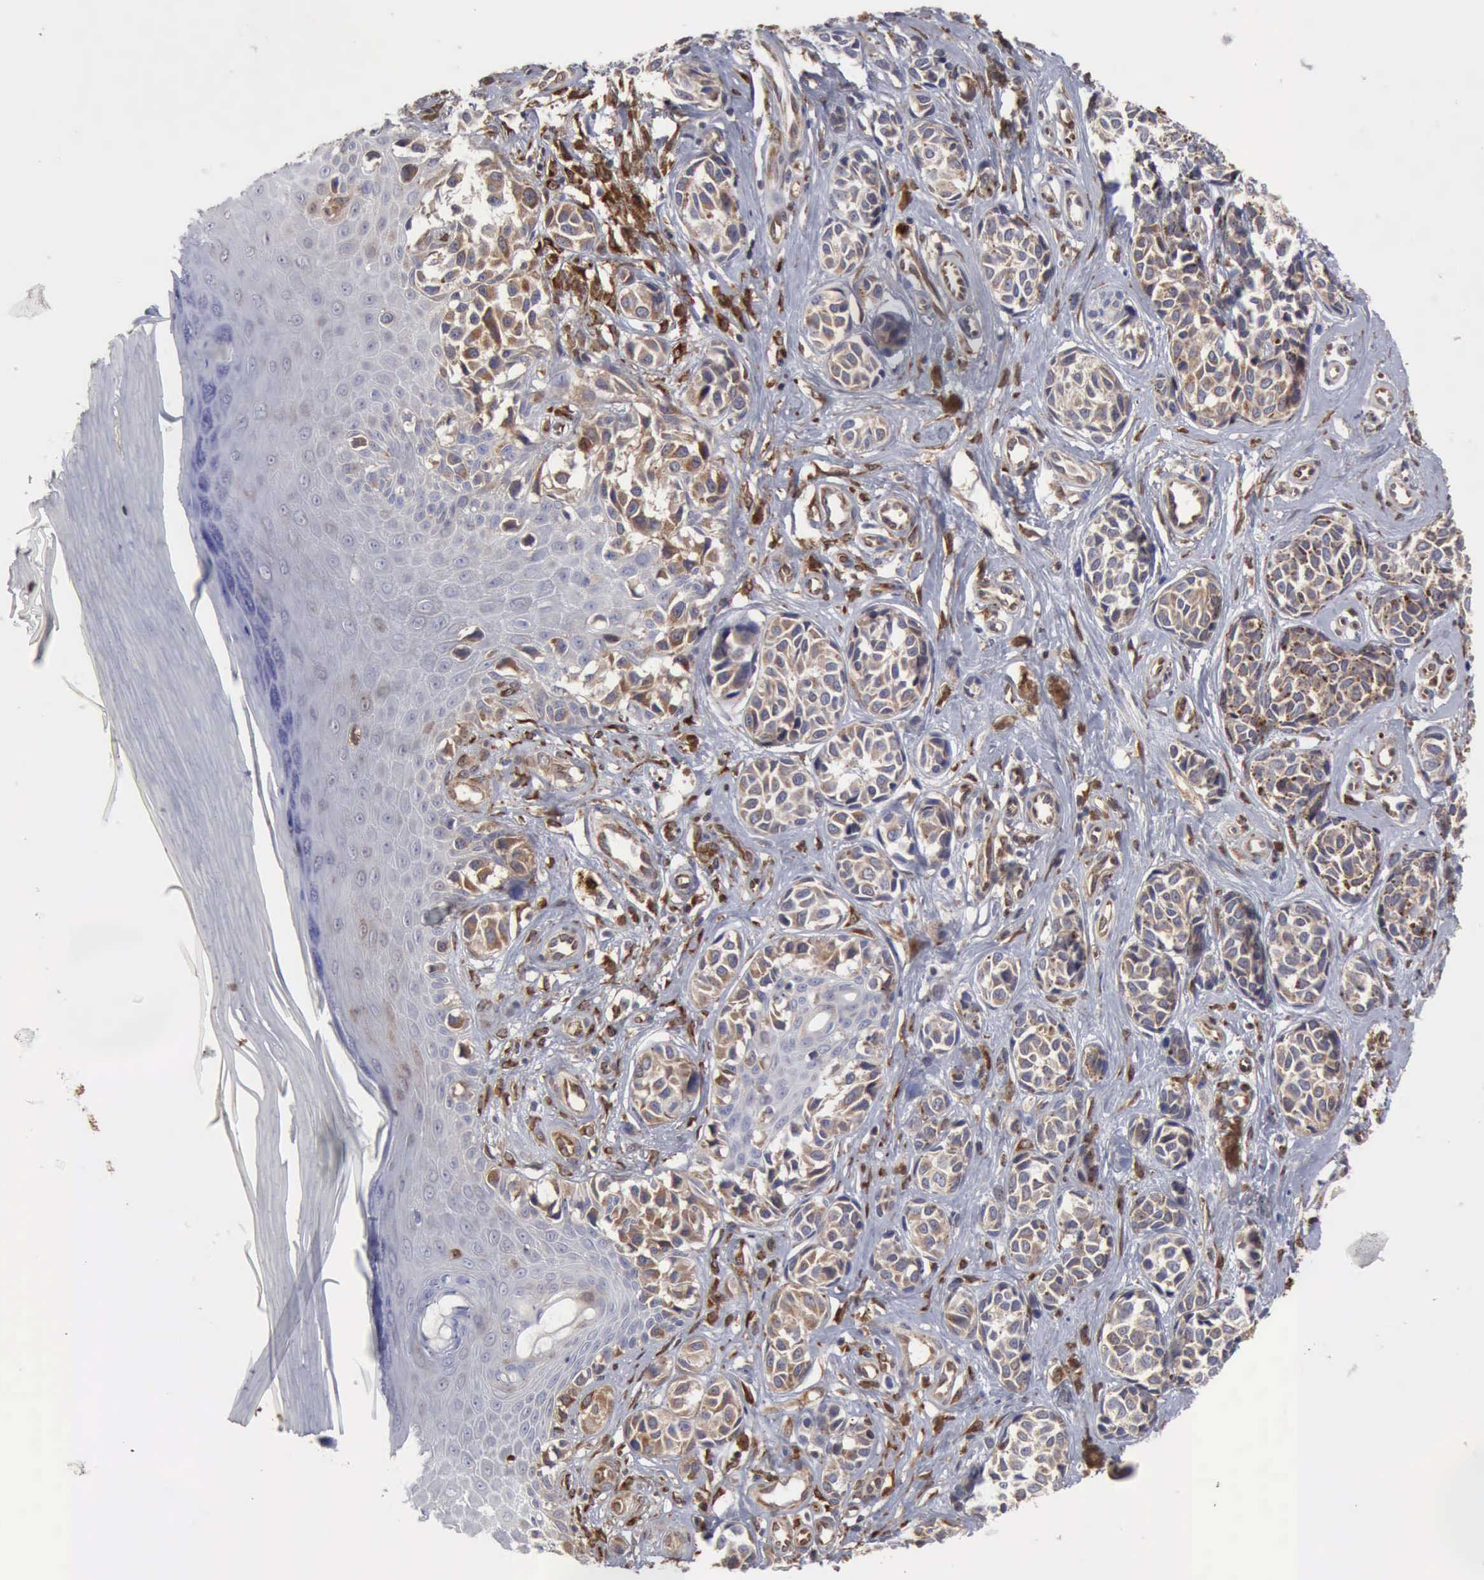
{"staining": {"intensity": "moderate", "quantity": ">75%", "location": "cytoplasmic/membranous"}, "tissue": "melanoma", "cell_type": "Tumor cells", "image_type": "cancer", "snomed": [{"axis": "morphology", "description": "Malignant melanoma, NOS"}, {"axis": "topography", "description": "Skin"}], "caption": "This photomicrograph reveals immunohistochemistry (IHC) staining of human malignant melanoma, with medium moderate cytoplasmic/membranous expression in about >75% of tumor cells.", "gene": "APOL2", "patient": {"sex": "male", "age": 79}}